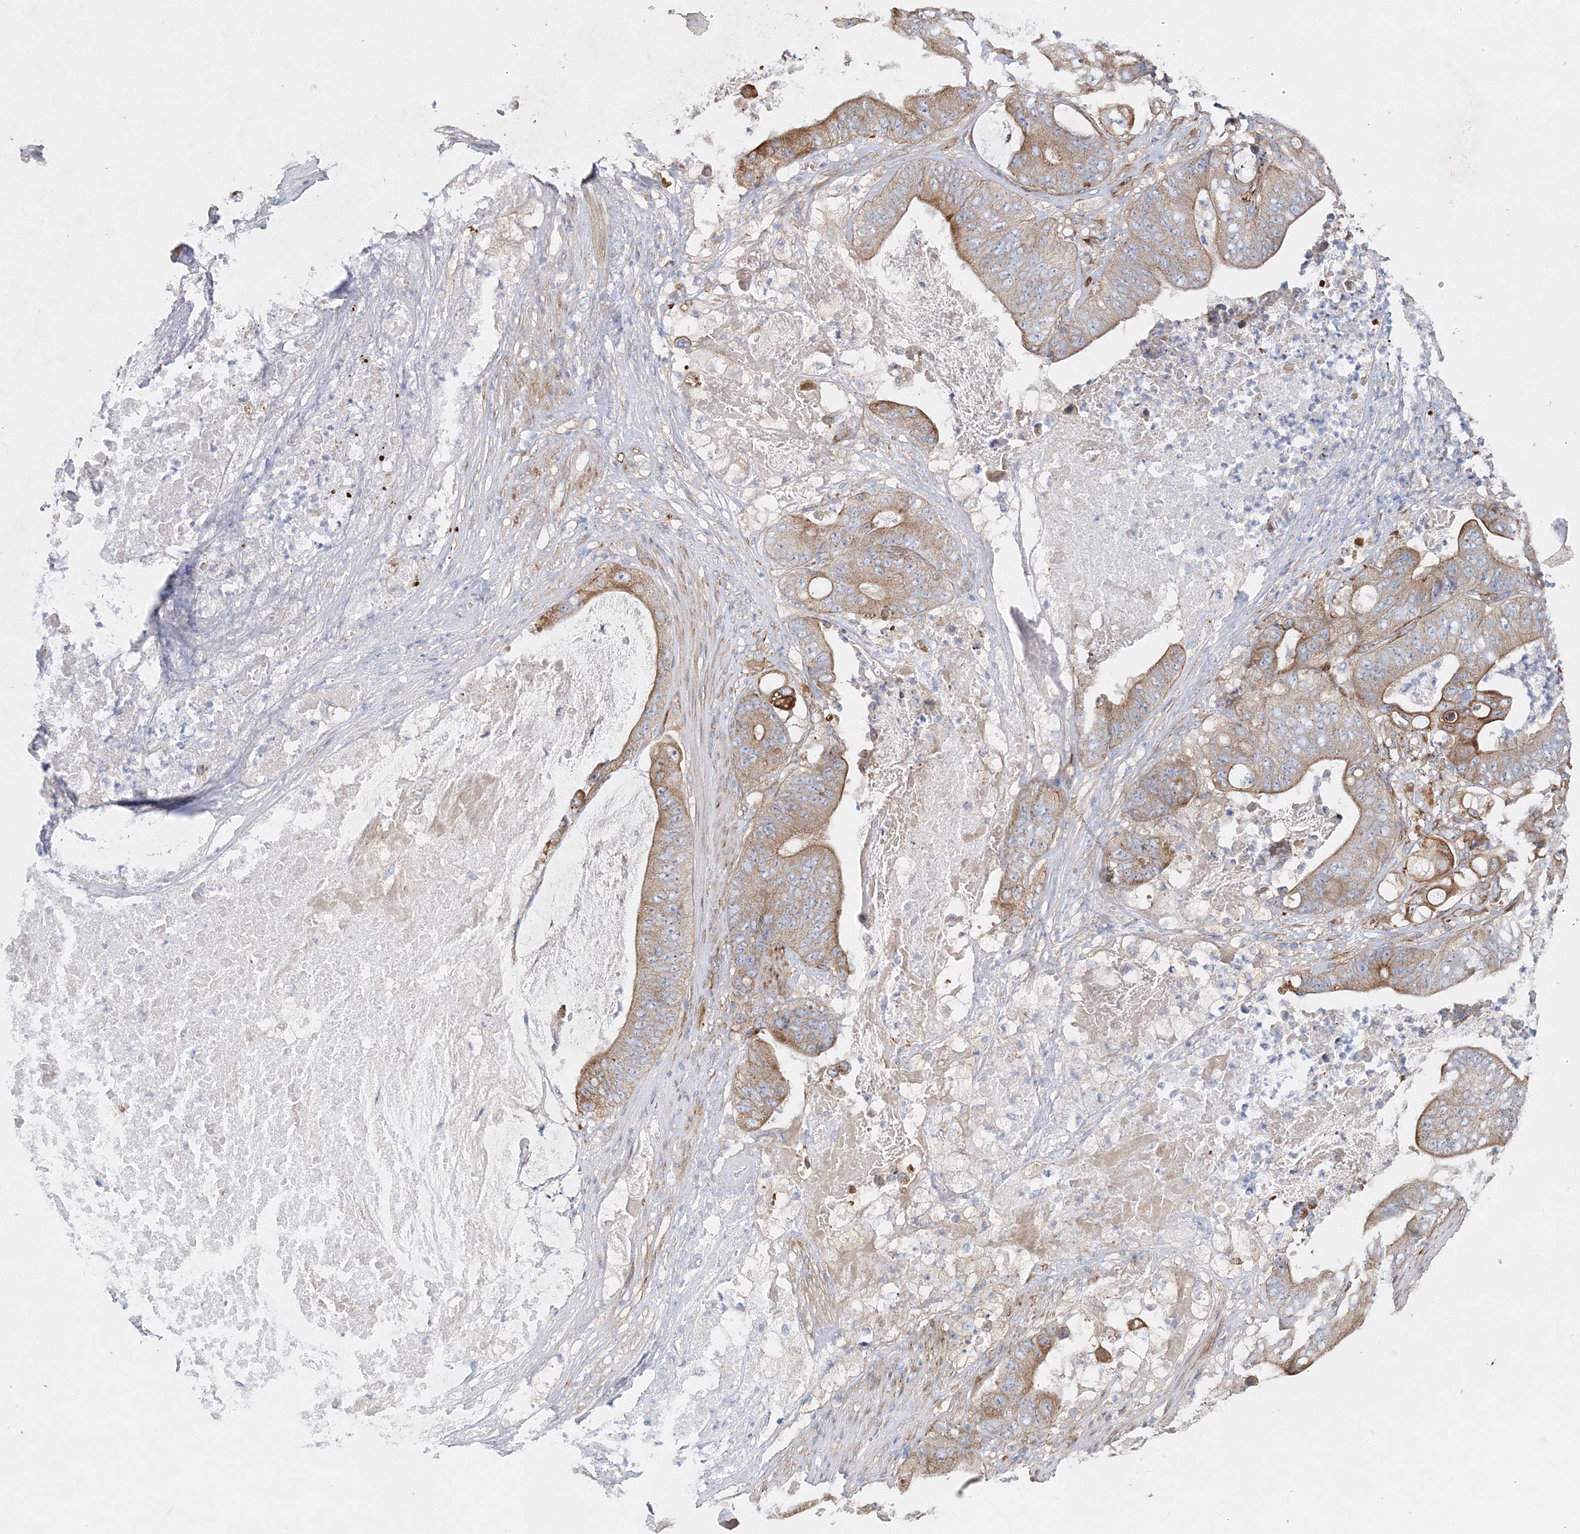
{"staining": {"intensity": "moderate", "quantity": ">75%", "location": "cytoplasmic/membranous"}, "tissue": "stomach cancer", "cell_type": "Tumor cells", "image_type": "cancer", "snomed": [{"axis": "morphology", "description": "Adenocarcinoma, NOS"}, {"axis": "topography", "description": "Stomach"}], "caption": "Immunohistochemical staining of human stomach cancer demonstrates moderate cytoplasmic/membranous protein staining in approximately >75% of tumor cells.", "gene": "ZFYVE16", "patient": {"sex": "female", "age": 73}}